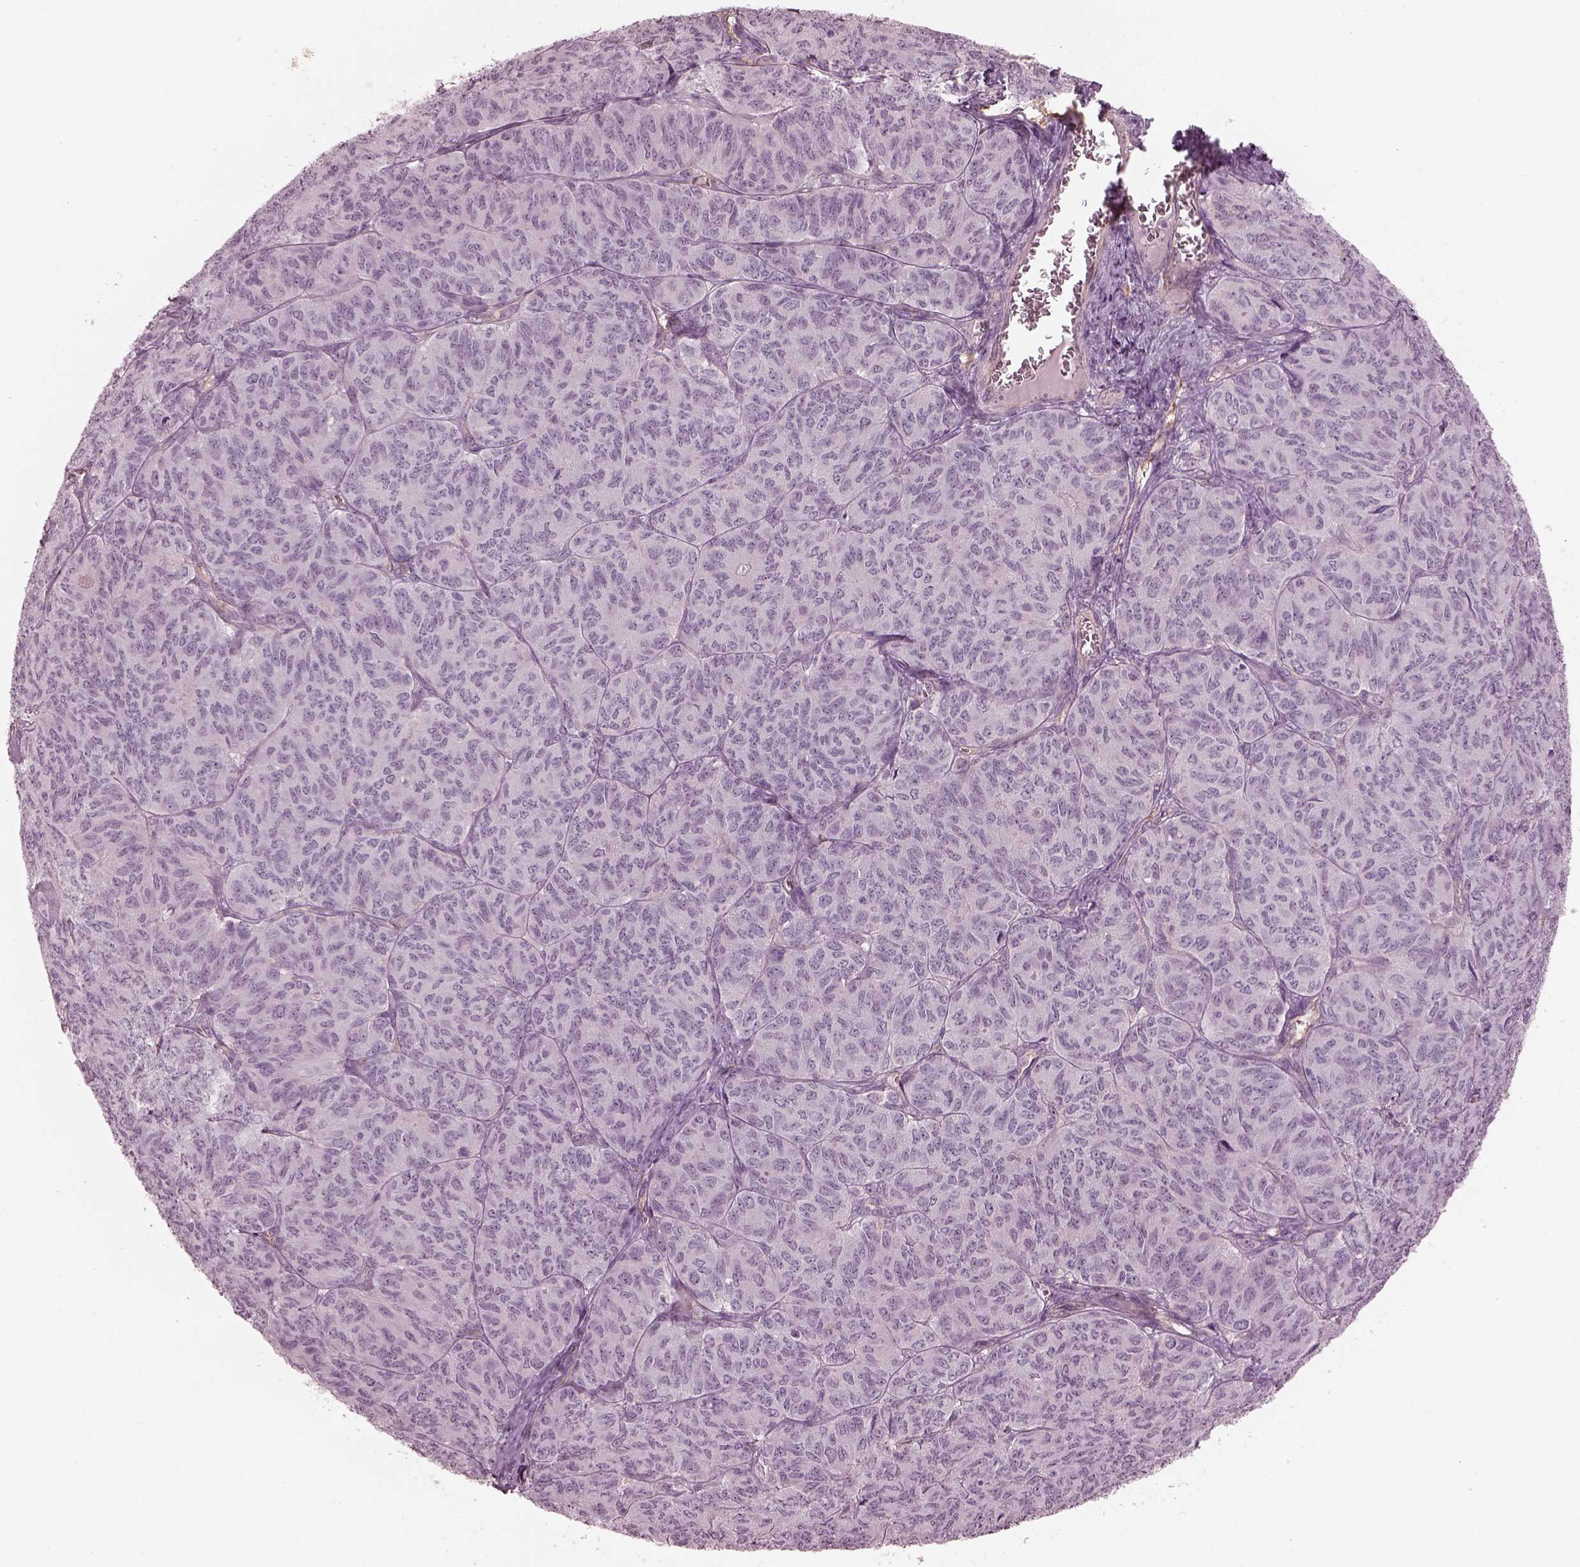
{"staining": {"intensity": "negative", "quantity": "none", "location": "none"}, "tissue": "ovarian cancer", "cell_type": "Tumor cells", "image_type": "cancer", "snomed": [{"axis": "morphology", "description": "Carcinoma, endometroid"}, {"axis": "topography", "description": "Ovary"}], "caption": "The histopathology image displays no significant positivity in tumor cells of ovarian cancer.", "gene": "EIF4E1B", "patient": {"sex": "female", "age": 80}}